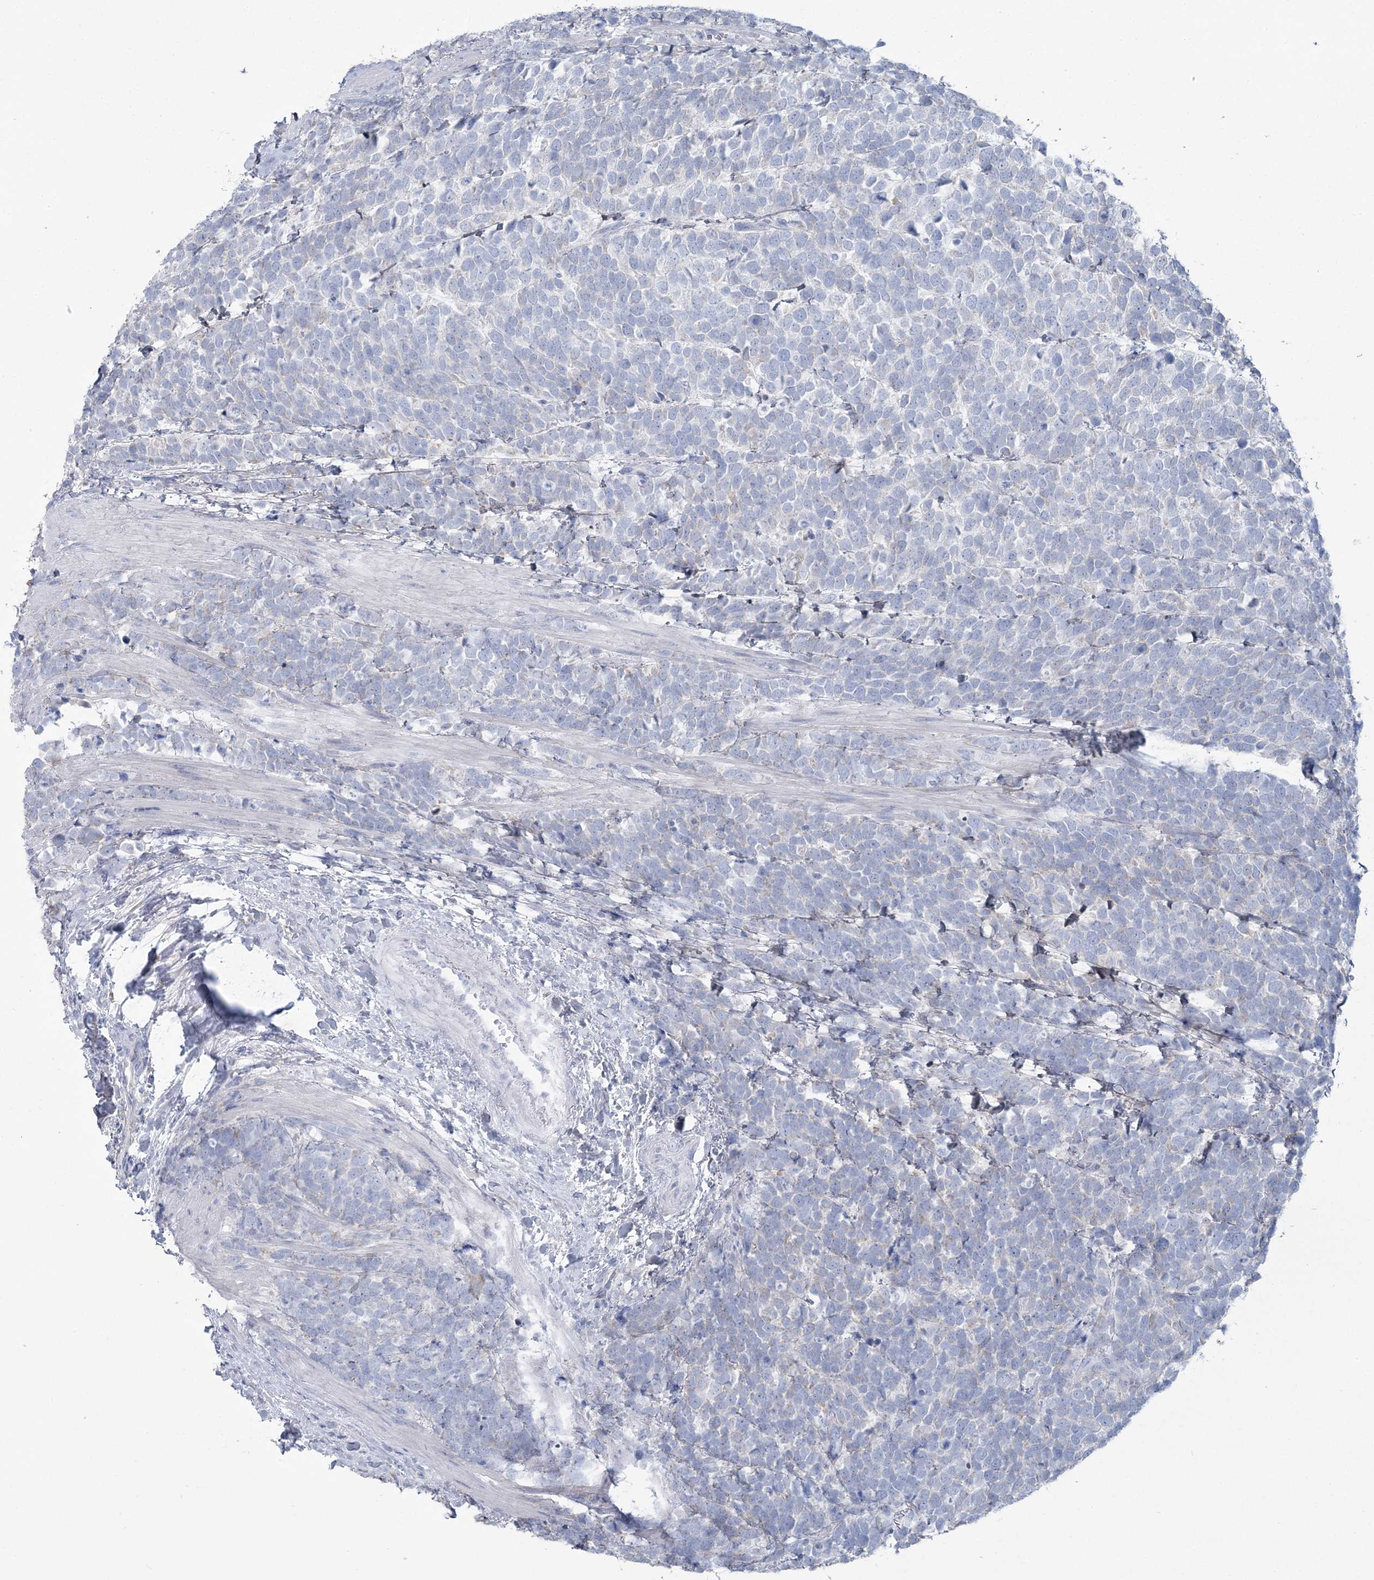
{"staining": {"intensity": "negative", "quantity": "none", "location": "none"}, "tissue": "urothelial cancer", "cell_type": "Tumor cells", "image_type": "cancer", "snomed": [{"axis": "morphology", "description": "Urothelial carcinoma, High grade"}, {"axis": "topography", "description": "Urinary bladder"}], "caption": "An image of urothelial cancer stained for a protein demonstrates no brown staining in tumor cells.", "gene": "CMBL", "patient": {"sex": "female", "age": 82}}